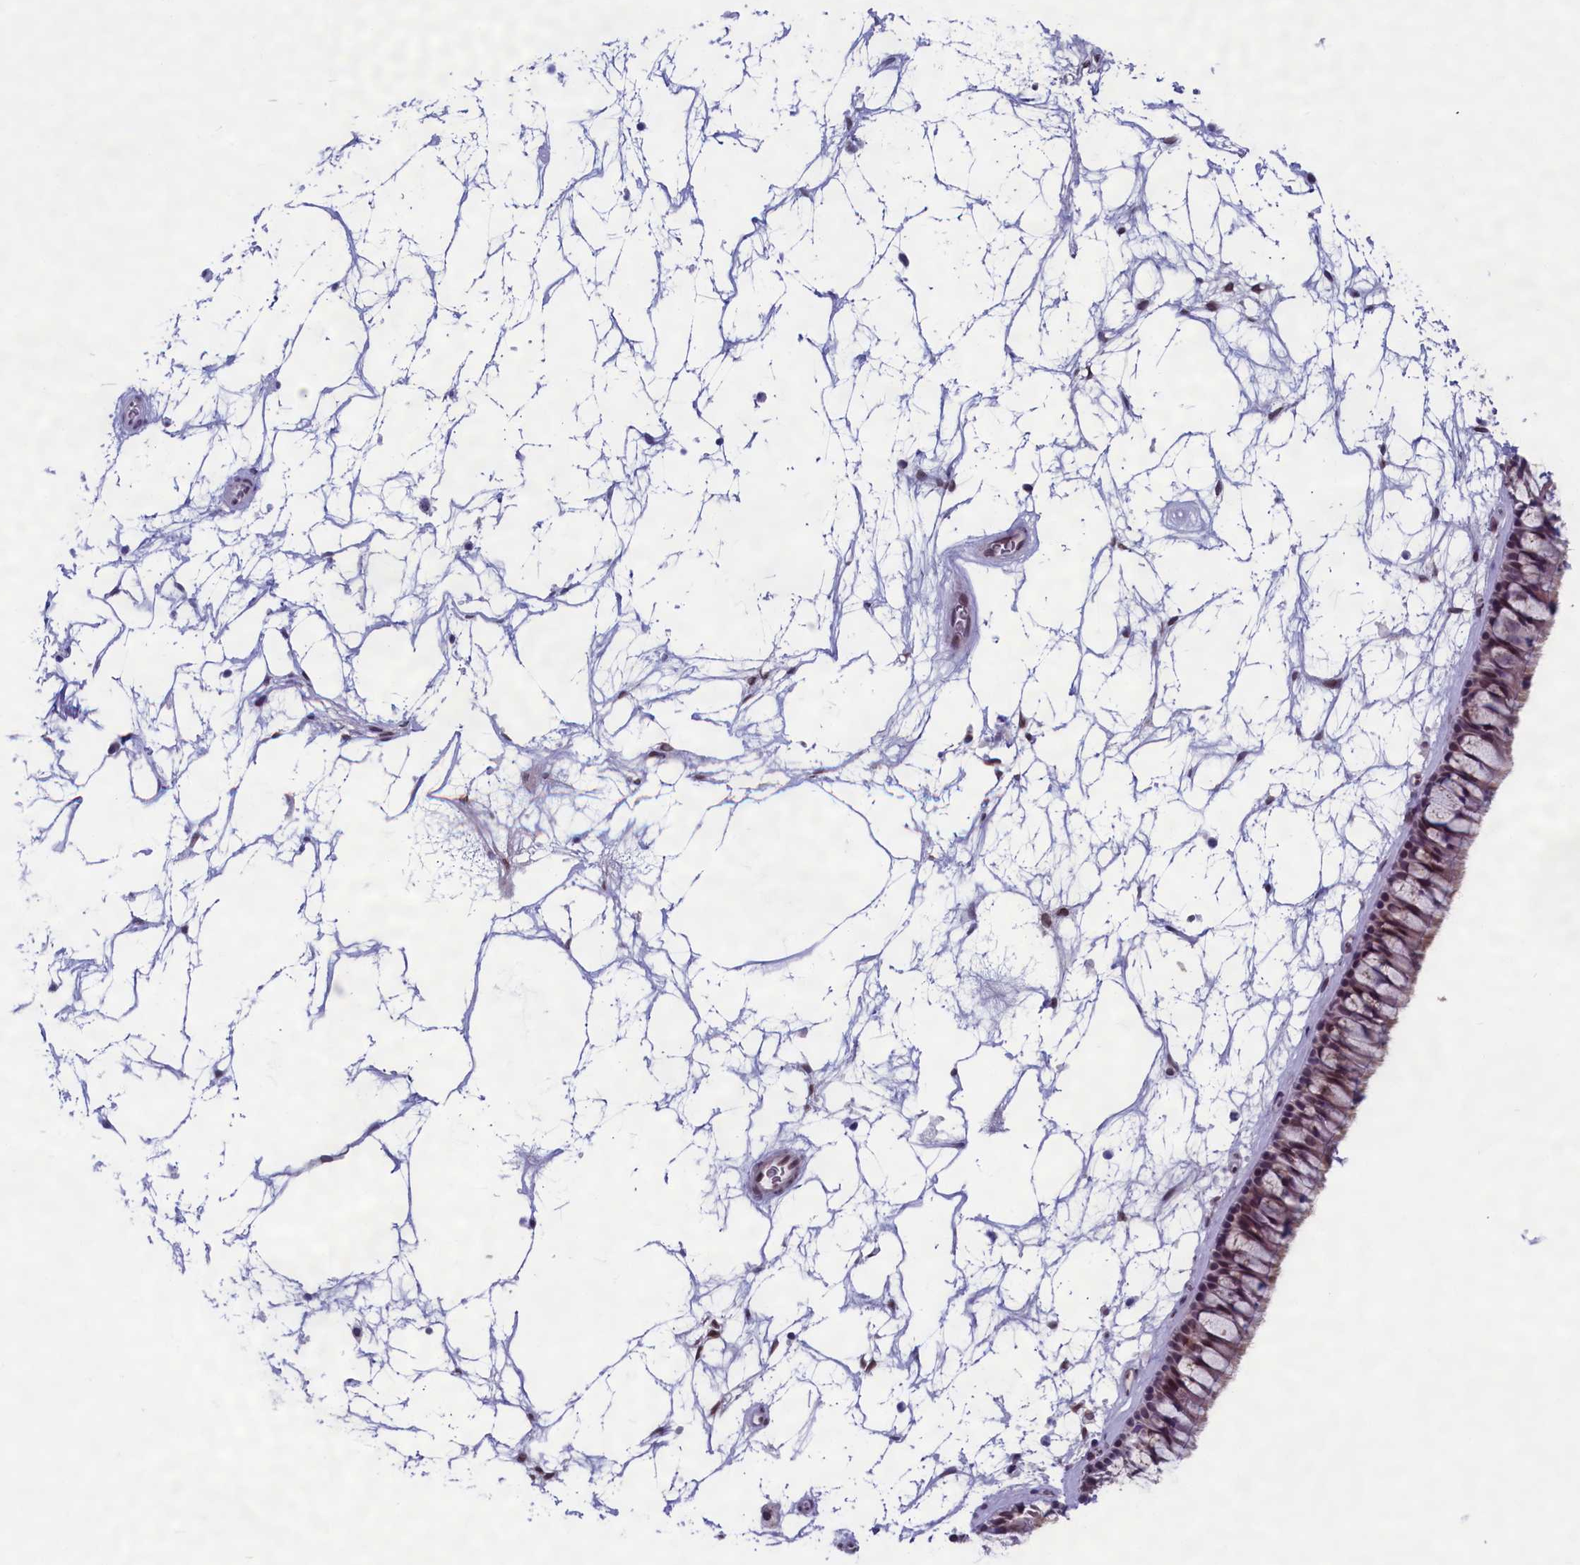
{"staining": {"intensity": "weak", "quantity": "25%-75%", "location": "cytoplasmic/membranous,nuclear"}, "tissue": "nasopharynx", "cell_type": "Respiratory epithelial cells", "image_type": "normal", "snomed": [{"axis": "morphology", "description": "Normal tissue, NOS"}, {"axis": "topography", "description": "Nasopharynx"}], "caption": "Nasopharynx stained with IHC reveals weak cytoplasmic/membranous,nuclear expression in approximately 25%-75% of respiratory epithelial cells.", "gene": "GPSM1", "patient": {"sex": "male", "age": 64}}